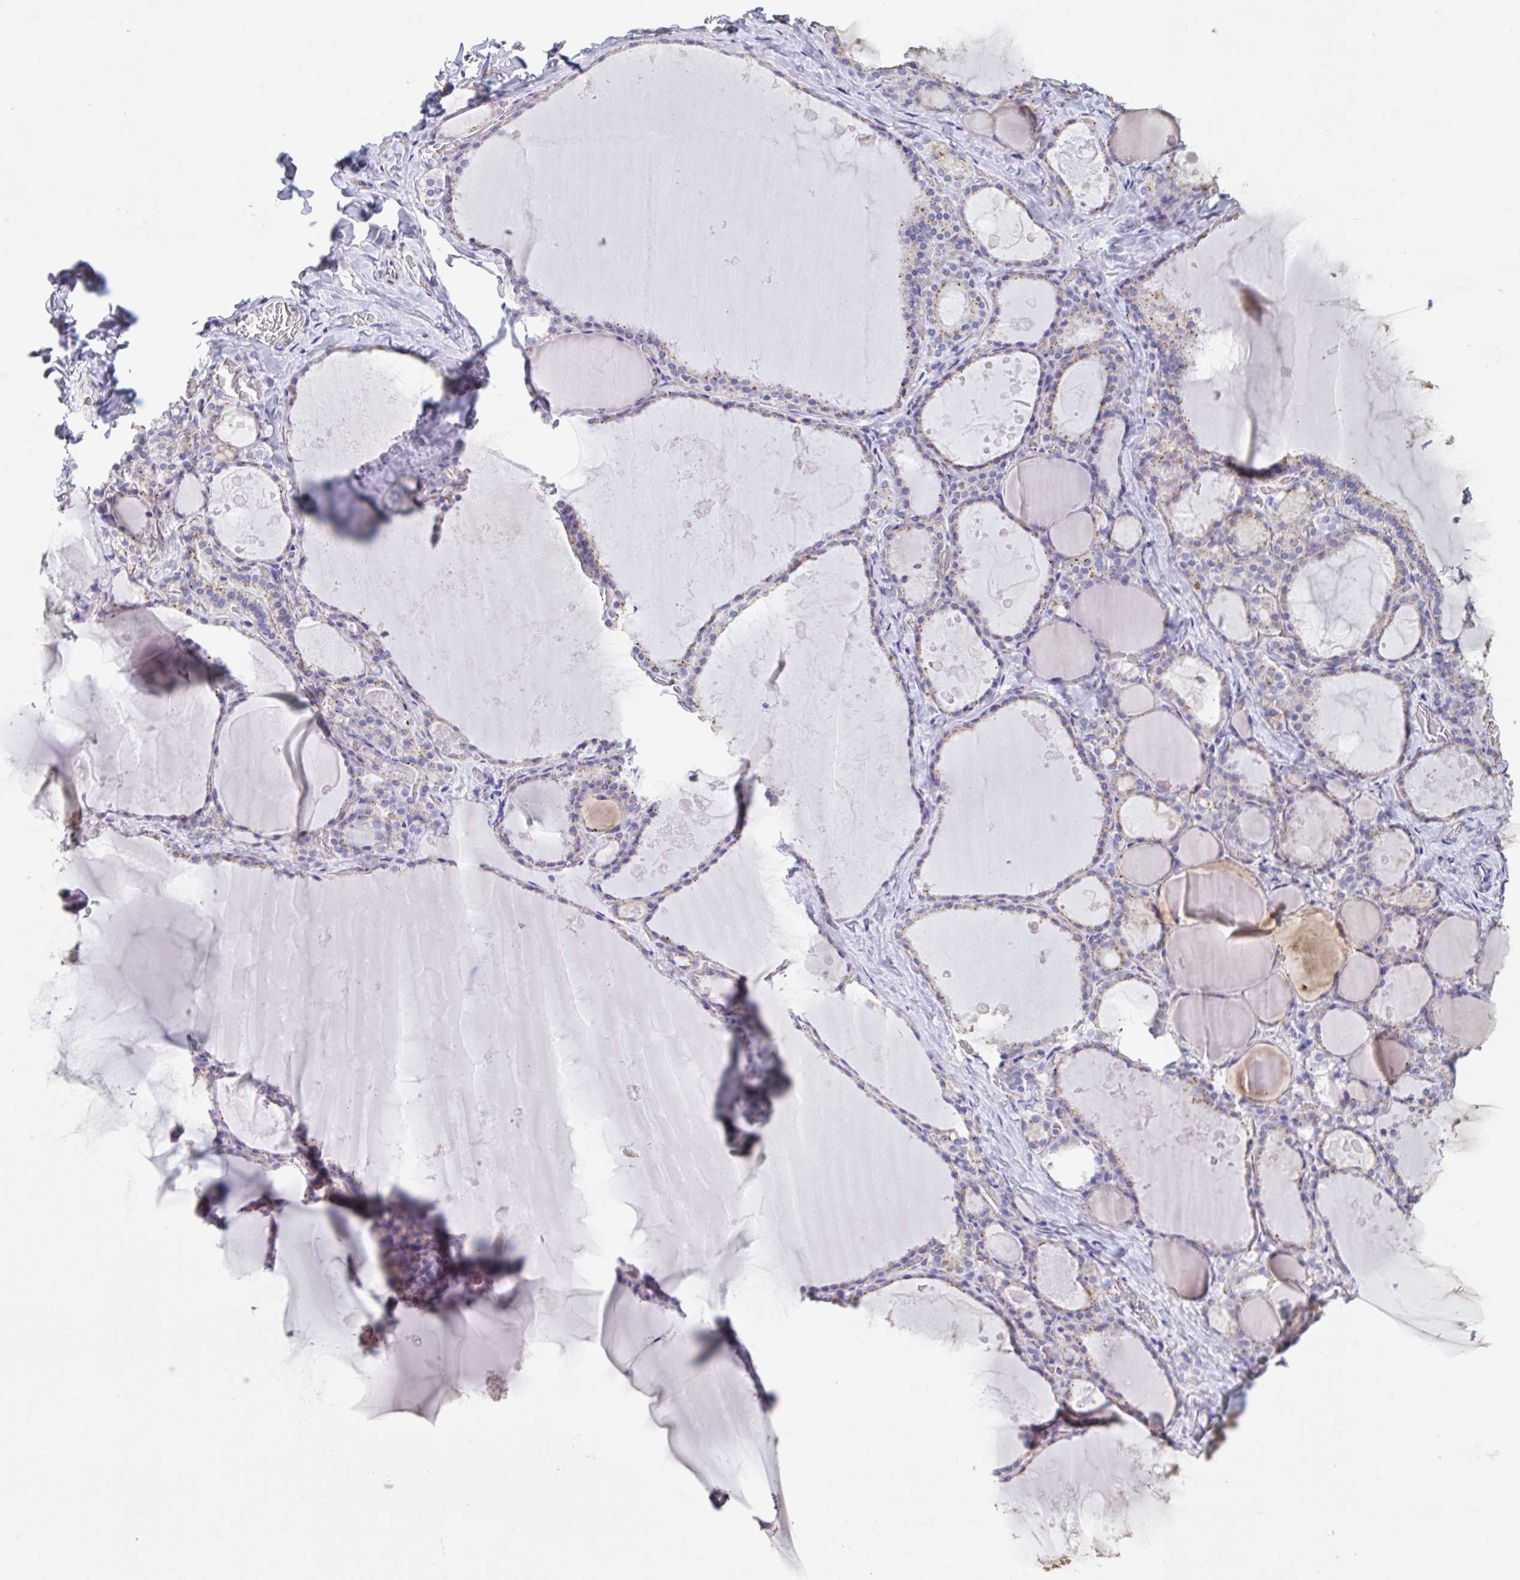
{"staining": {"intensity": "weak", "quantity": "25%-75%", "location": "cytoplasmic/membranous"}, "tissue": "thyroid gland", "cell_type": "Glandular cells", "image_type": "normal", "snomed": [{"axis": "morphology", "description": "Normal tissue, NOS"}, {"axis": "topography", "description": "Thyroid gland"}], "caption": "This photomicrograph displays immunohistochemistry staining of unremarkable thyroid gland, with low weak cytoplasmic/membranous positivity in approximately 25%-75% of glandular cells.", "gene": "CHMP5", "patient": {"sex": "male", "age": 56}}